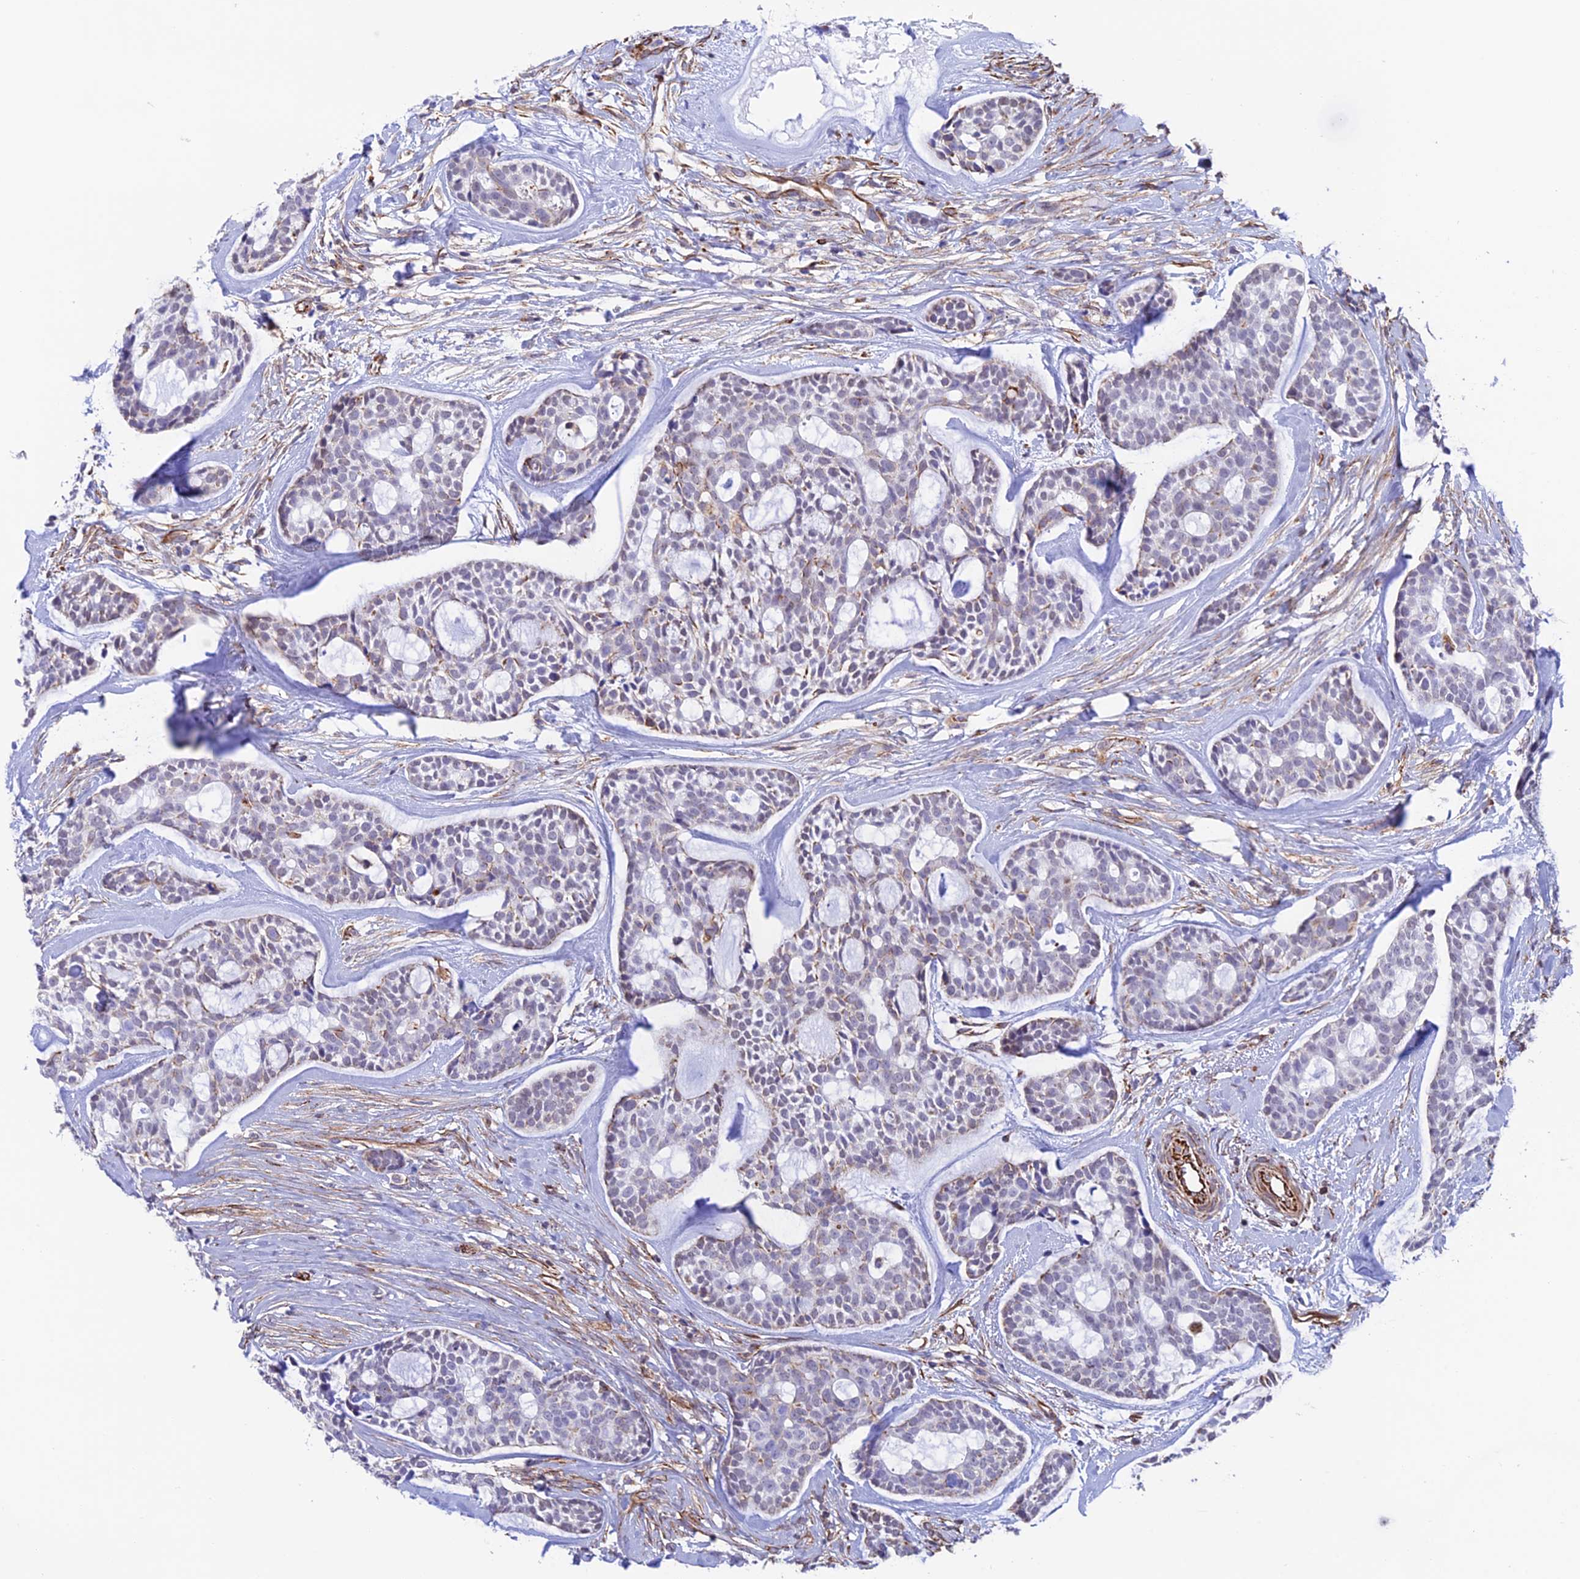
{"staining": {"intensity": "weak", "quantity": "<25%", "location": "cytoplasmic/membranous"}, "tissue": "head and neck cancer", "cell_type": "Tumor cells", "image_type": "cancer", "snomed": [{"axis": "morphology", "description": "Normal tissue, NOS"}, {"axis": "morphology", "description": "Adenocarcinoma, NOS"}, {"axis": "topography", "description": "Subcutis"}, {"axis": "topography", "description": "Nasopharynx"}, {"axis": "topography", "description": "Head-Neck"}], "caption": "Immunohistochemistry (IHC) photomicrograph of neoplastic tissue: head and neck adenocarcinoma stained with DAB (3,3'-diaminobenzidine) exhibits no significant protein positivity in tumor cells.", "gene": "ZNF652", "patient": {"sex": "female", "age": 73}}